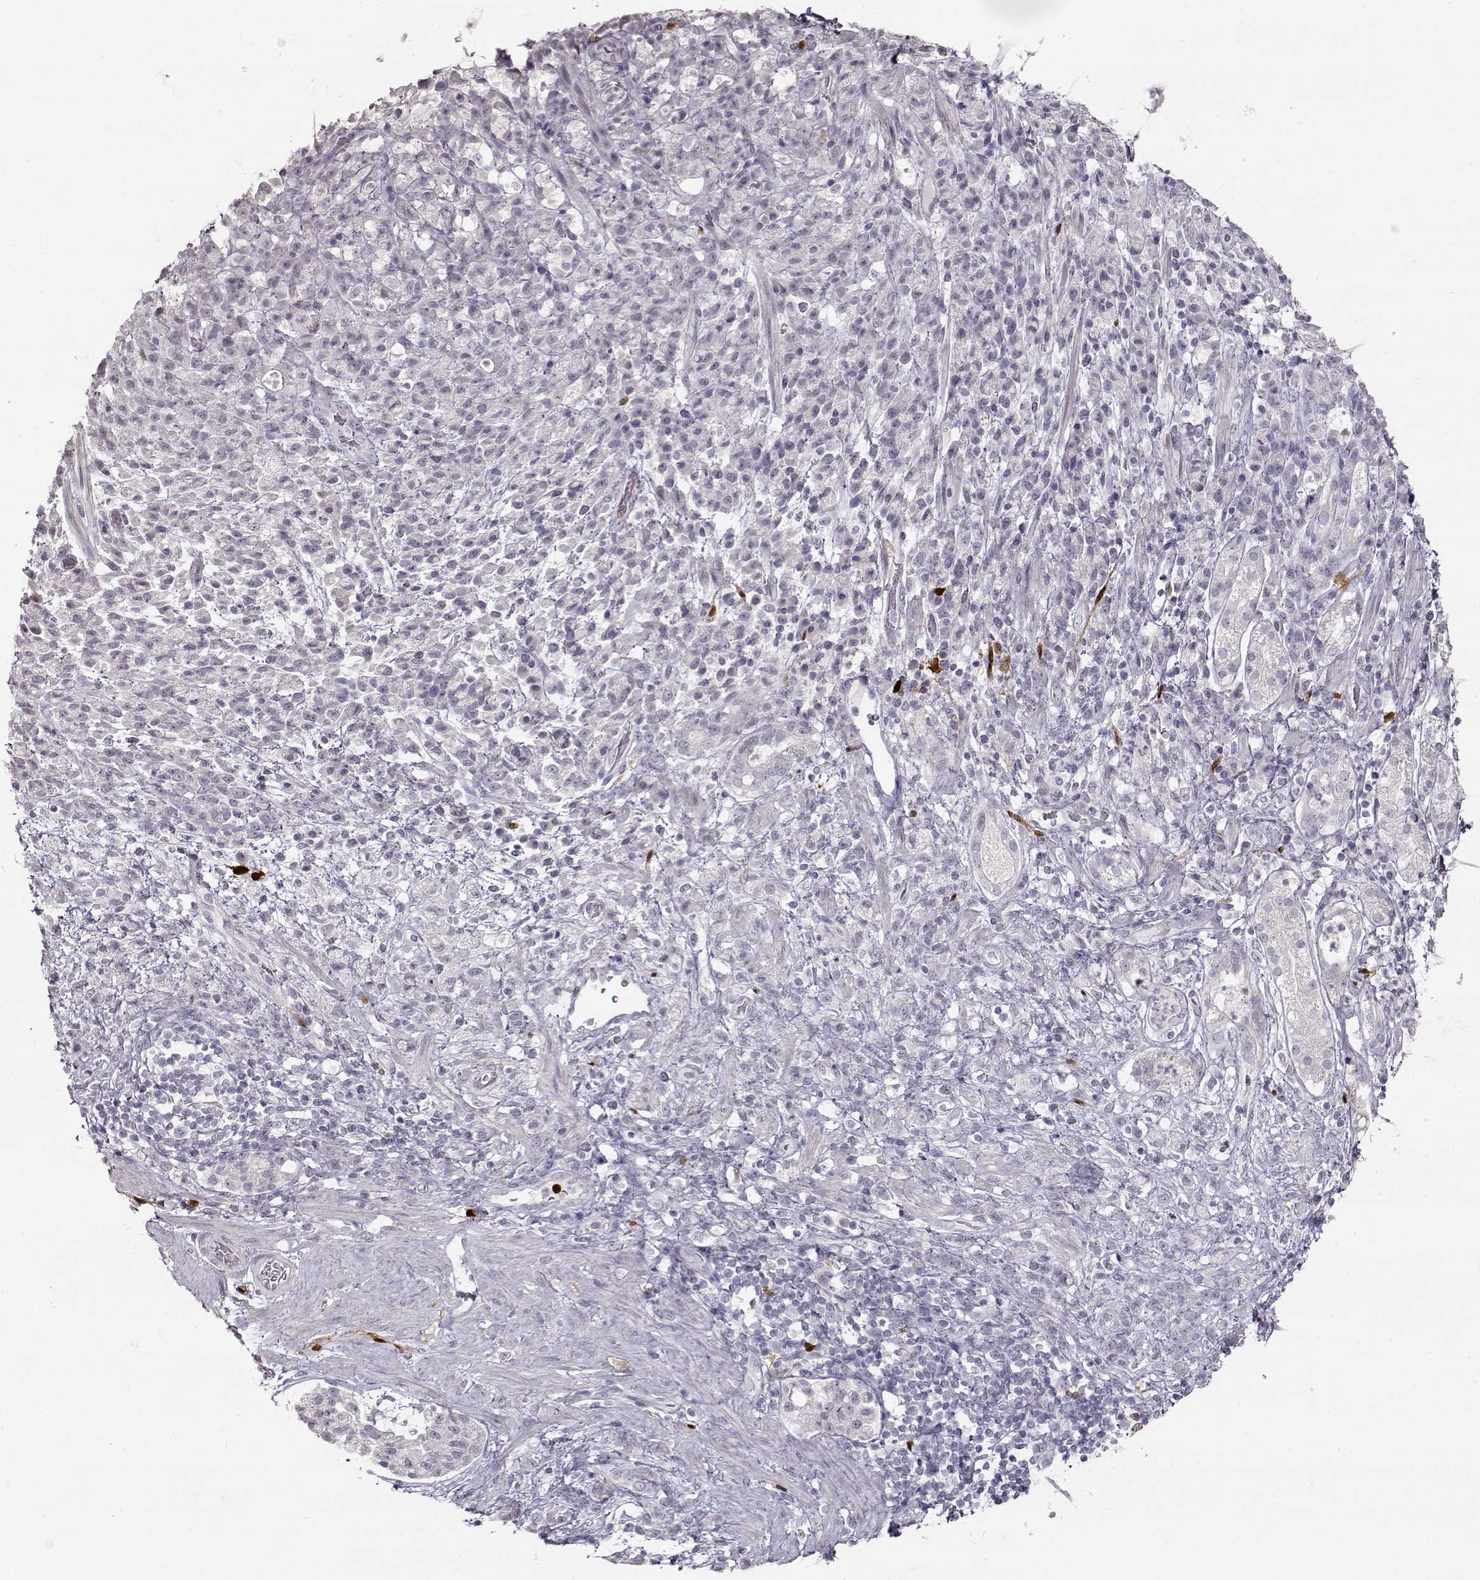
{"staining": {"intensity": "negative", "quantity": "none", "location": "none"}, "tissue": "stomach cancer", "cell_type": "Tumor cells", "image_type": "cancer", "snomed": [{"axis": "morphology", "description": "Adenocarcinoma, NOS"}, {"axis": "topography", "description": "Stomach"}], "caption": "DAB immunohistochemical staining of human stomach cancer demonstrates no significant staining in tumor cells.", "gene": "S100B", "patient": {"sex": "female", "age": 60}}